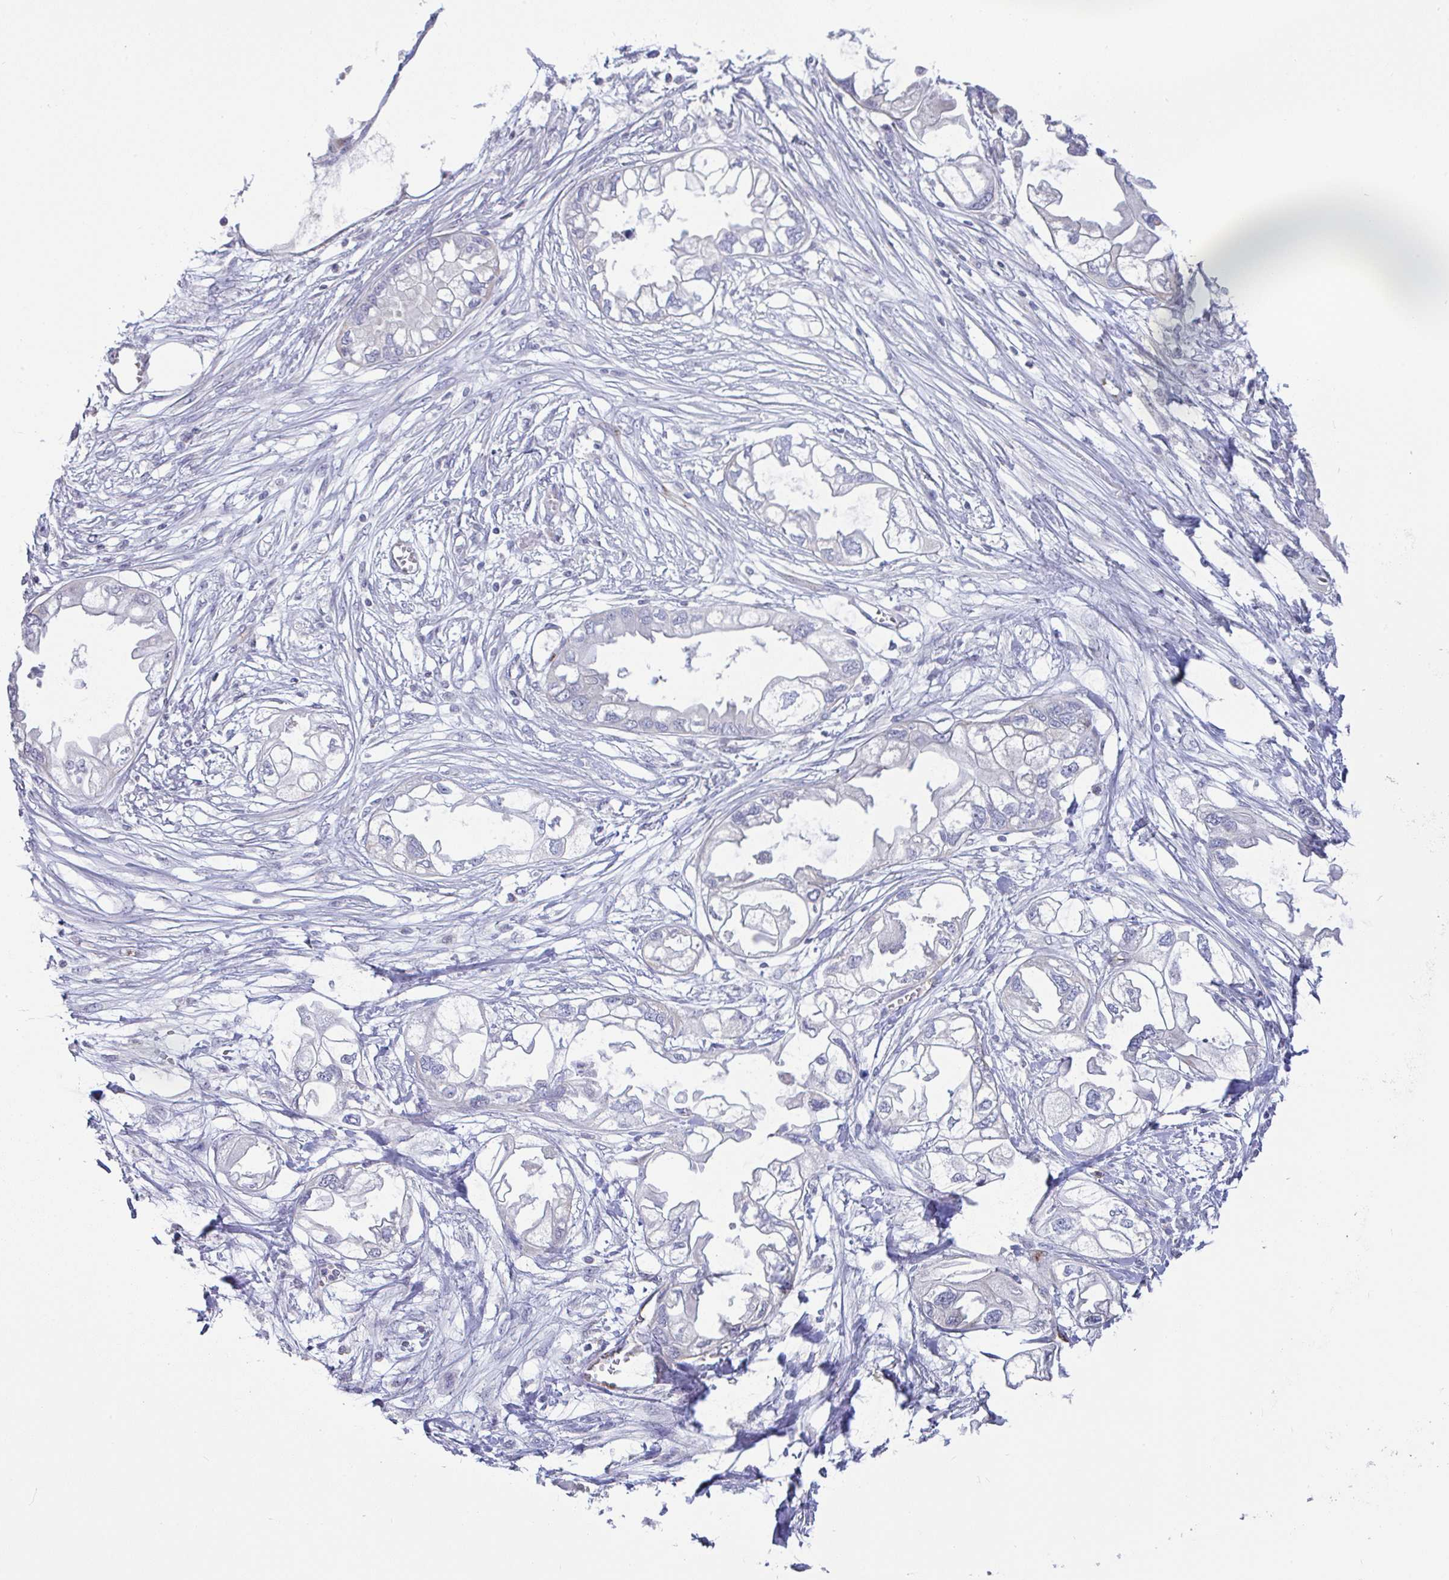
{"staining": {"intensity": "negative", "quantity": "none", "location": "none"}, "tissue": "endometrial cancer", "cell_type": "Tumor cells", "image_type": "cancer", "snomed": [{"axis": "morphology", "description": "Adenocarcinoma, NOS"}, {"axis": "morphology", "description": "Adenocarcinoma, metastatic, NOS"}, {"axis": "topography", "description": "Adipose tissue"}, {"axis": "topography", "description": "Endometrium"}], "caption": "A high-resolution histopathology image shows immunohistochemistry staining of endometrial adenocarcinoma, which demonstrates no significant staining in tumor cells.", "gene": "PLCD4", "patient": {"sex": "female", "age": 67}}